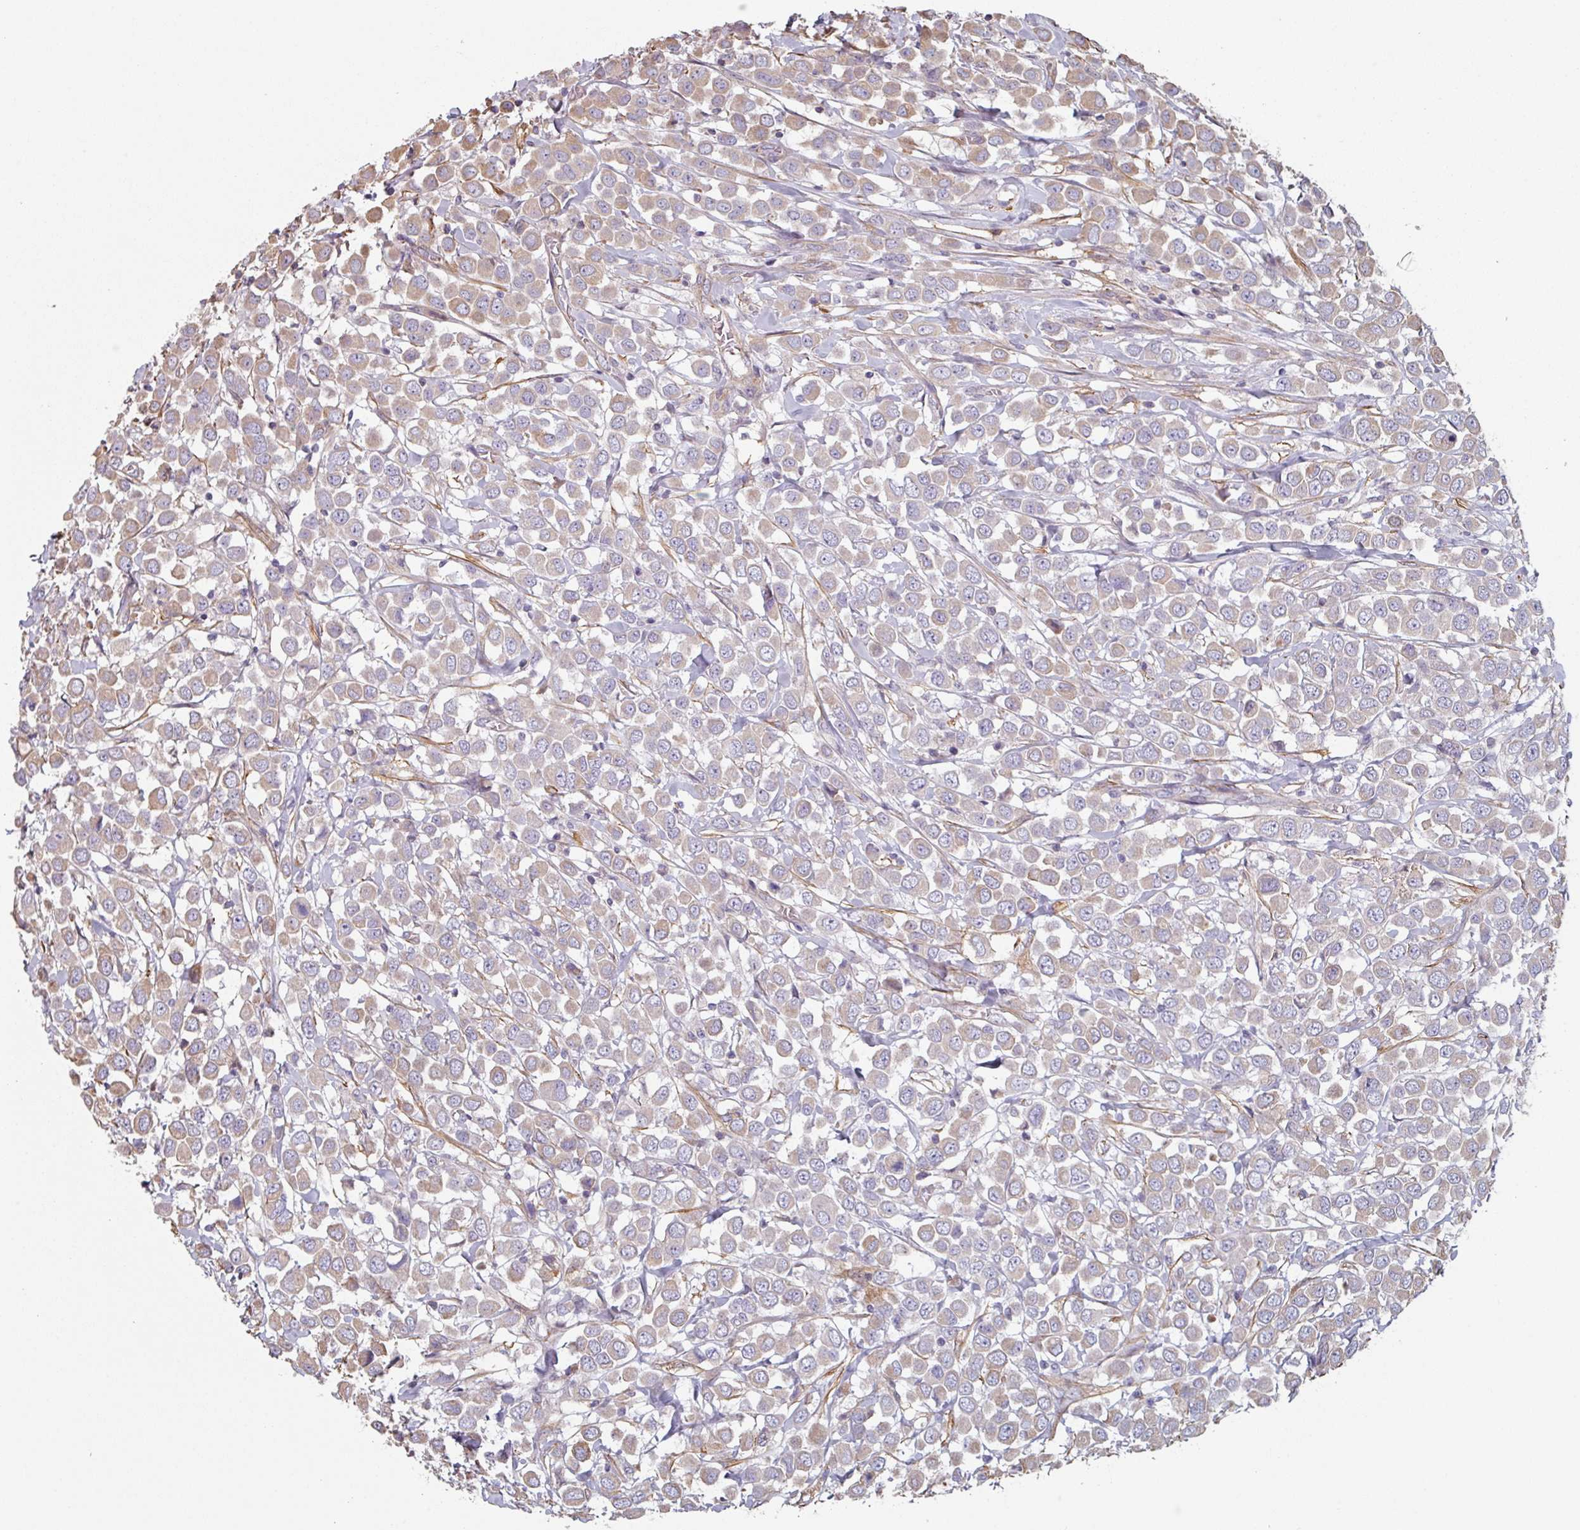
{"staining": {"intensity": "moderate", "quantity": "<25%", "location": "cytoplasmic/membranous"}, "tissue": "breast cancer", "cell_type": "Tumor cells", "image_type": "cancer", "snomed": [{"axis": "morphology", "description": "Duct carcinoma"}, {"axis": "topography", "description": "Breast"}], "caption": "Protein expression analysis of human intraductal carcinoma (breast) reveals moderate cytoplasmic/membranous staining in approximately <25% of tumor cells.", "gene": "GSTA4", "patient": {"sex": "female", "age": 61}}